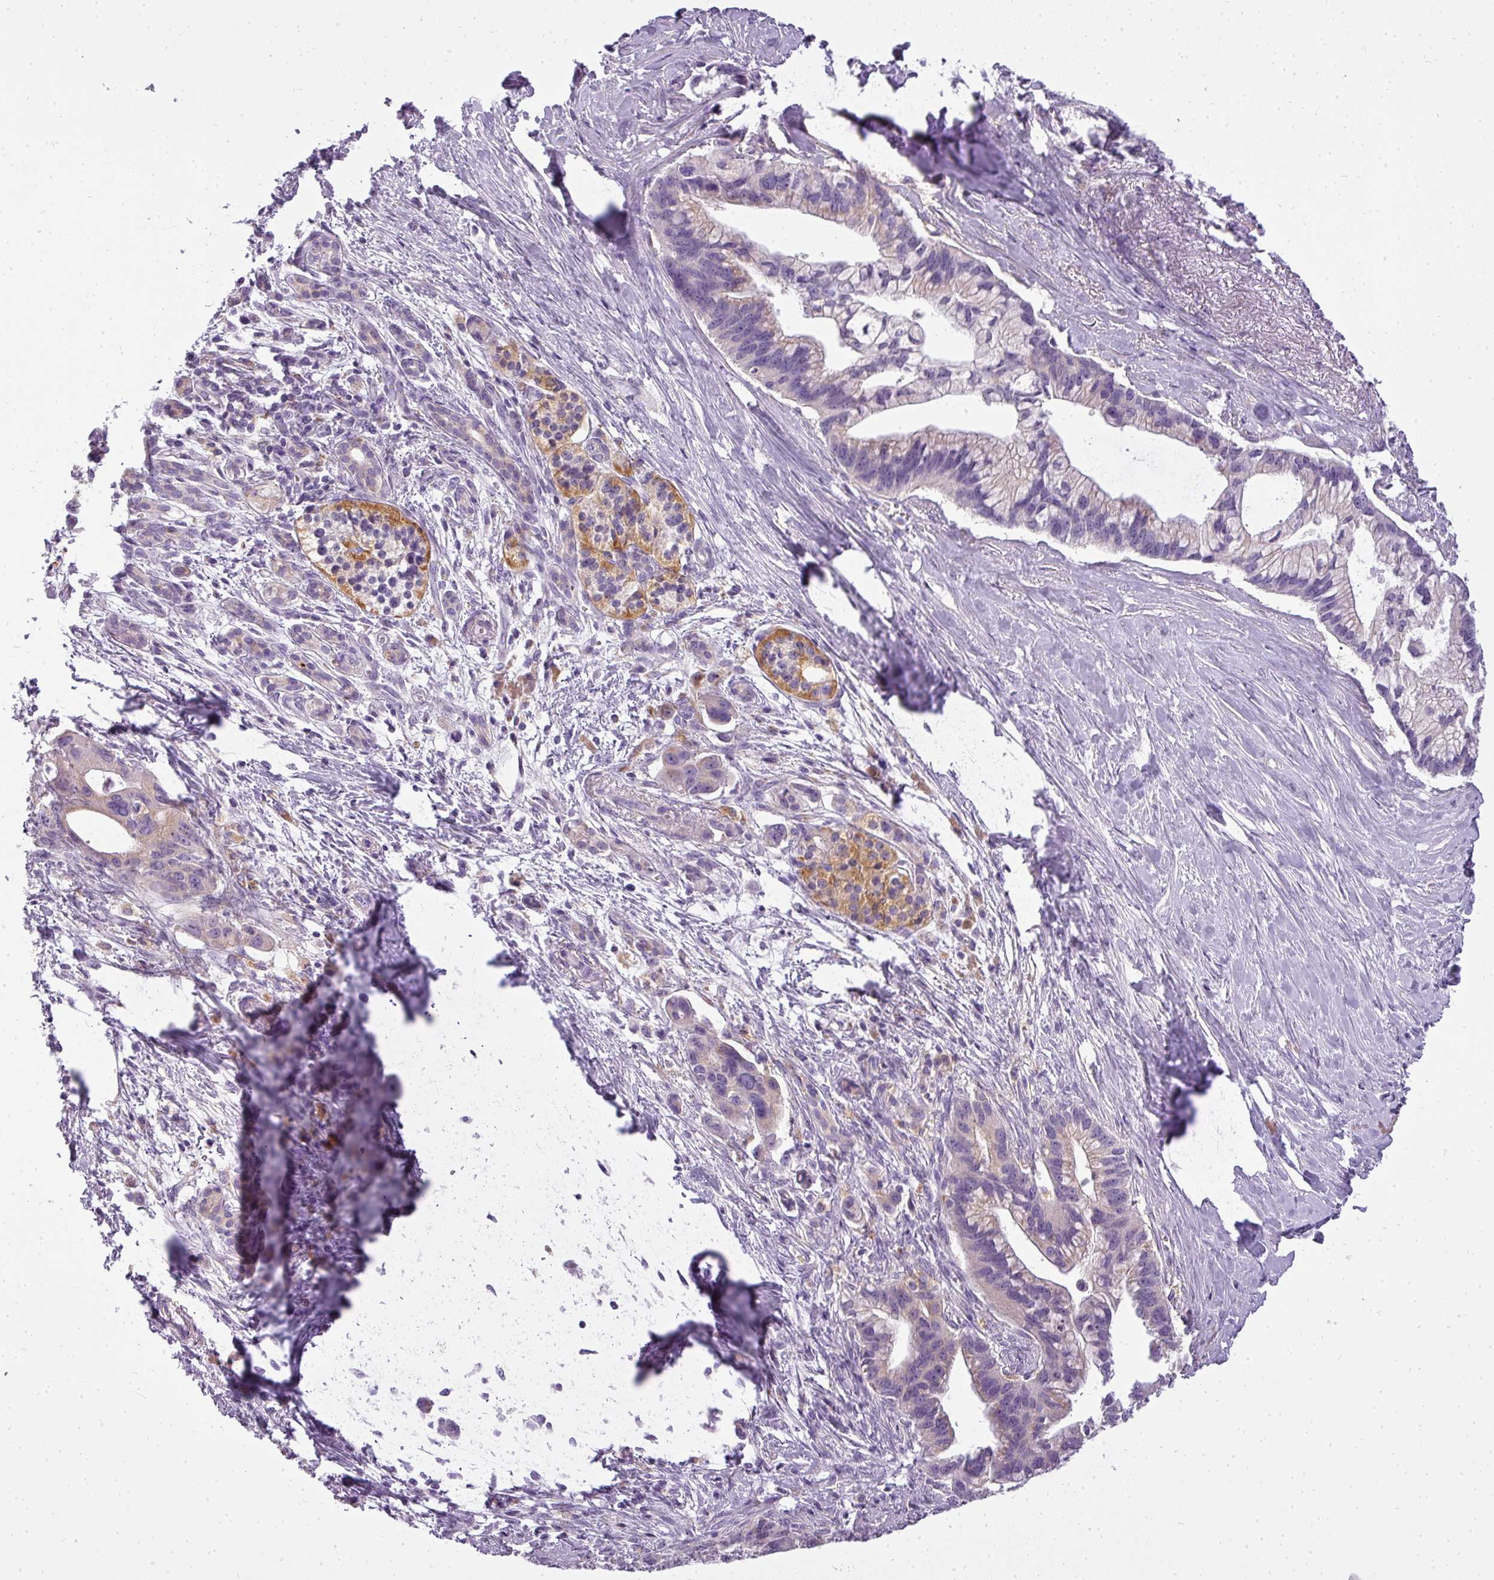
{"staining": {"intensity": "negative", "quantity": "none", "location": "none"}, "tissue": "pancreatic cancer", "cell_type": "Tumor cells", "image_type": "cancer", "snomed": [{"axis": "morphology", "description": "Adenocarcinoma, NOS"}, {"axis": "topography", "description": "Pancreas"}], "caption": "This is an immunohistochemistry image of human pancreatic cancer. There is no staining in tumor cells.", "gene": "ATP6V1D", "patient": {"sex": "male", "age": 68}}